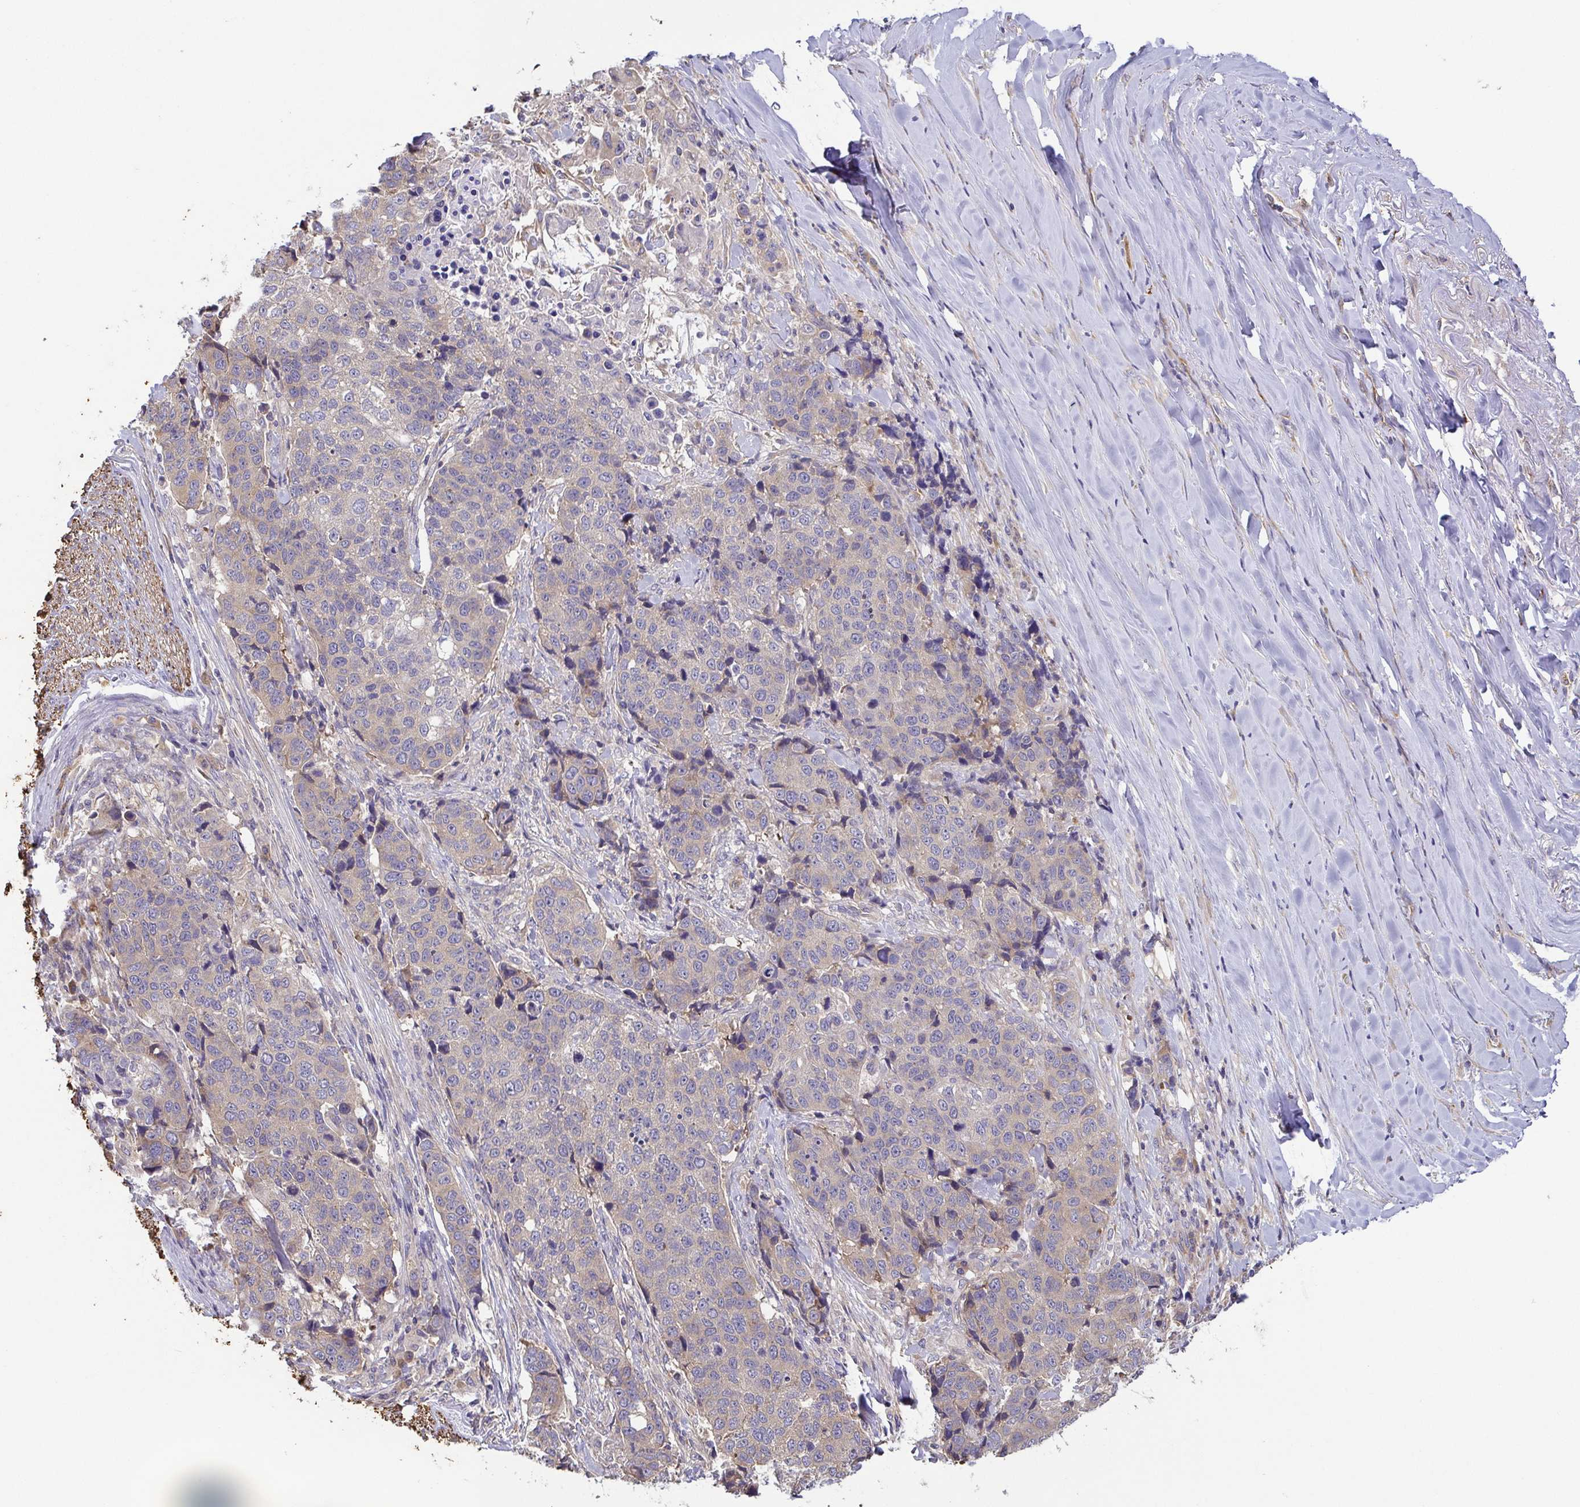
{"staining": {"intensity": "weak", "quantity": "<25%", "location": "cytoplasmic/membranous"}, "tissue": "lung cancer", "cell_type": "Tumor cells", "image_type": "cancer", "snomed": [{"axis": "morphology", "description": "Squamous cell carcinoma, NOS"}, {"axis": "topography", "description": "Lymph node"}, {"axis": "topography", "description": "Lung"}], "caption": "Tumor cells are negative for brown protein staining in lung cancer (squamous cell carcinoma).", "gene": "EIF3D", "patient": {"sex": "male", "age": 61}}